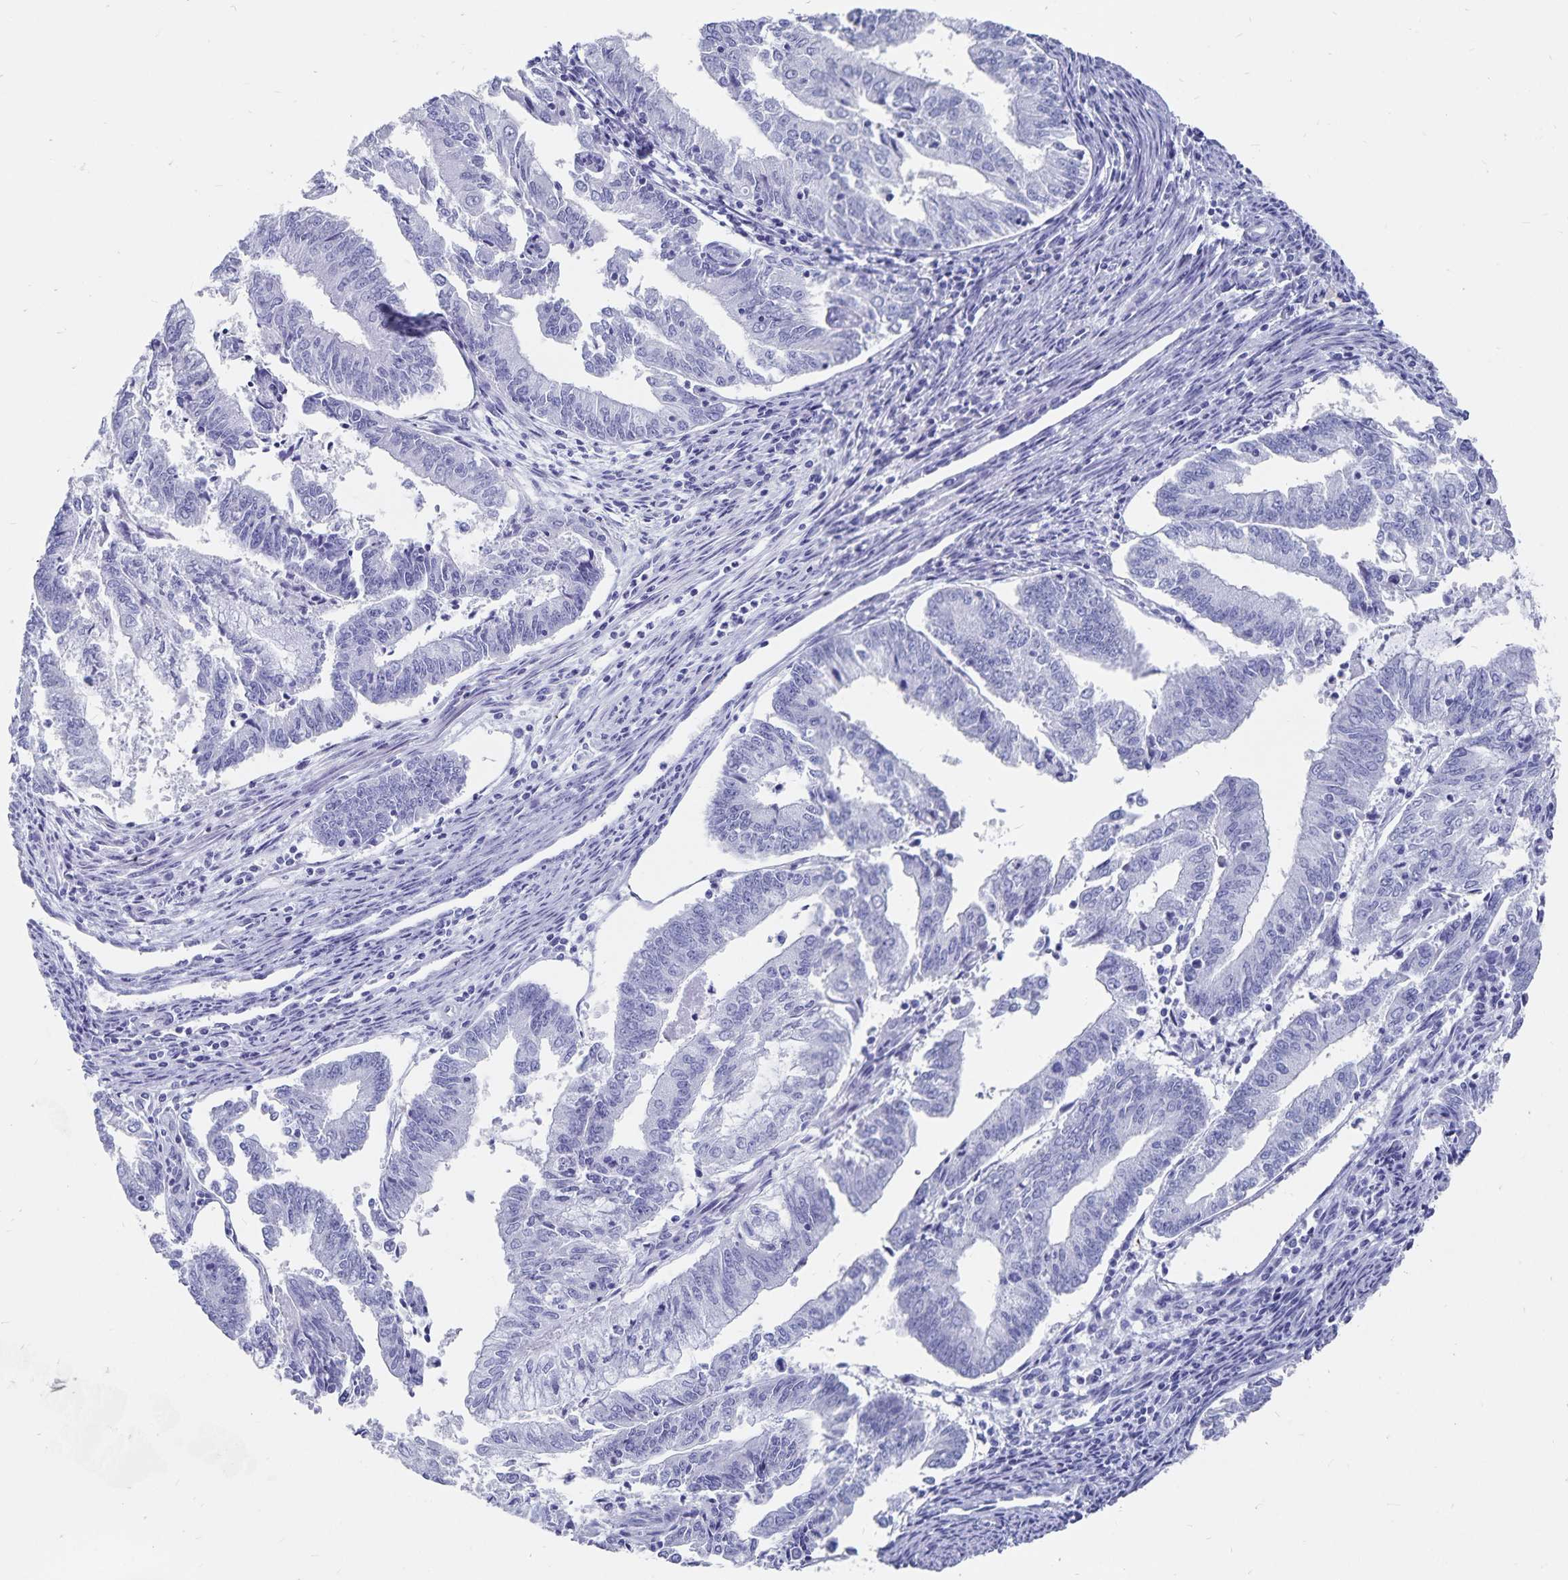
{"staining": {"intensity": "negative", "quantity": "none", "location": "none"}, "tissue": "endometrial cancer", "cell_type": "Tumor cells", "image_type": "cancer", "snomed": [{"axis": "morphology", "description": "Adenocarcinoma, NOS"}, {"axis": "topography", "description": "Endometrium"}], "caption": "Immunohistochemistry histopathology image of adenocarcinoma (endometrial) stained for a protein (brown), which displays no staining in tumor cells.", "gene": "ADH1A", "patient": {"sex": "female", "age": 61}}